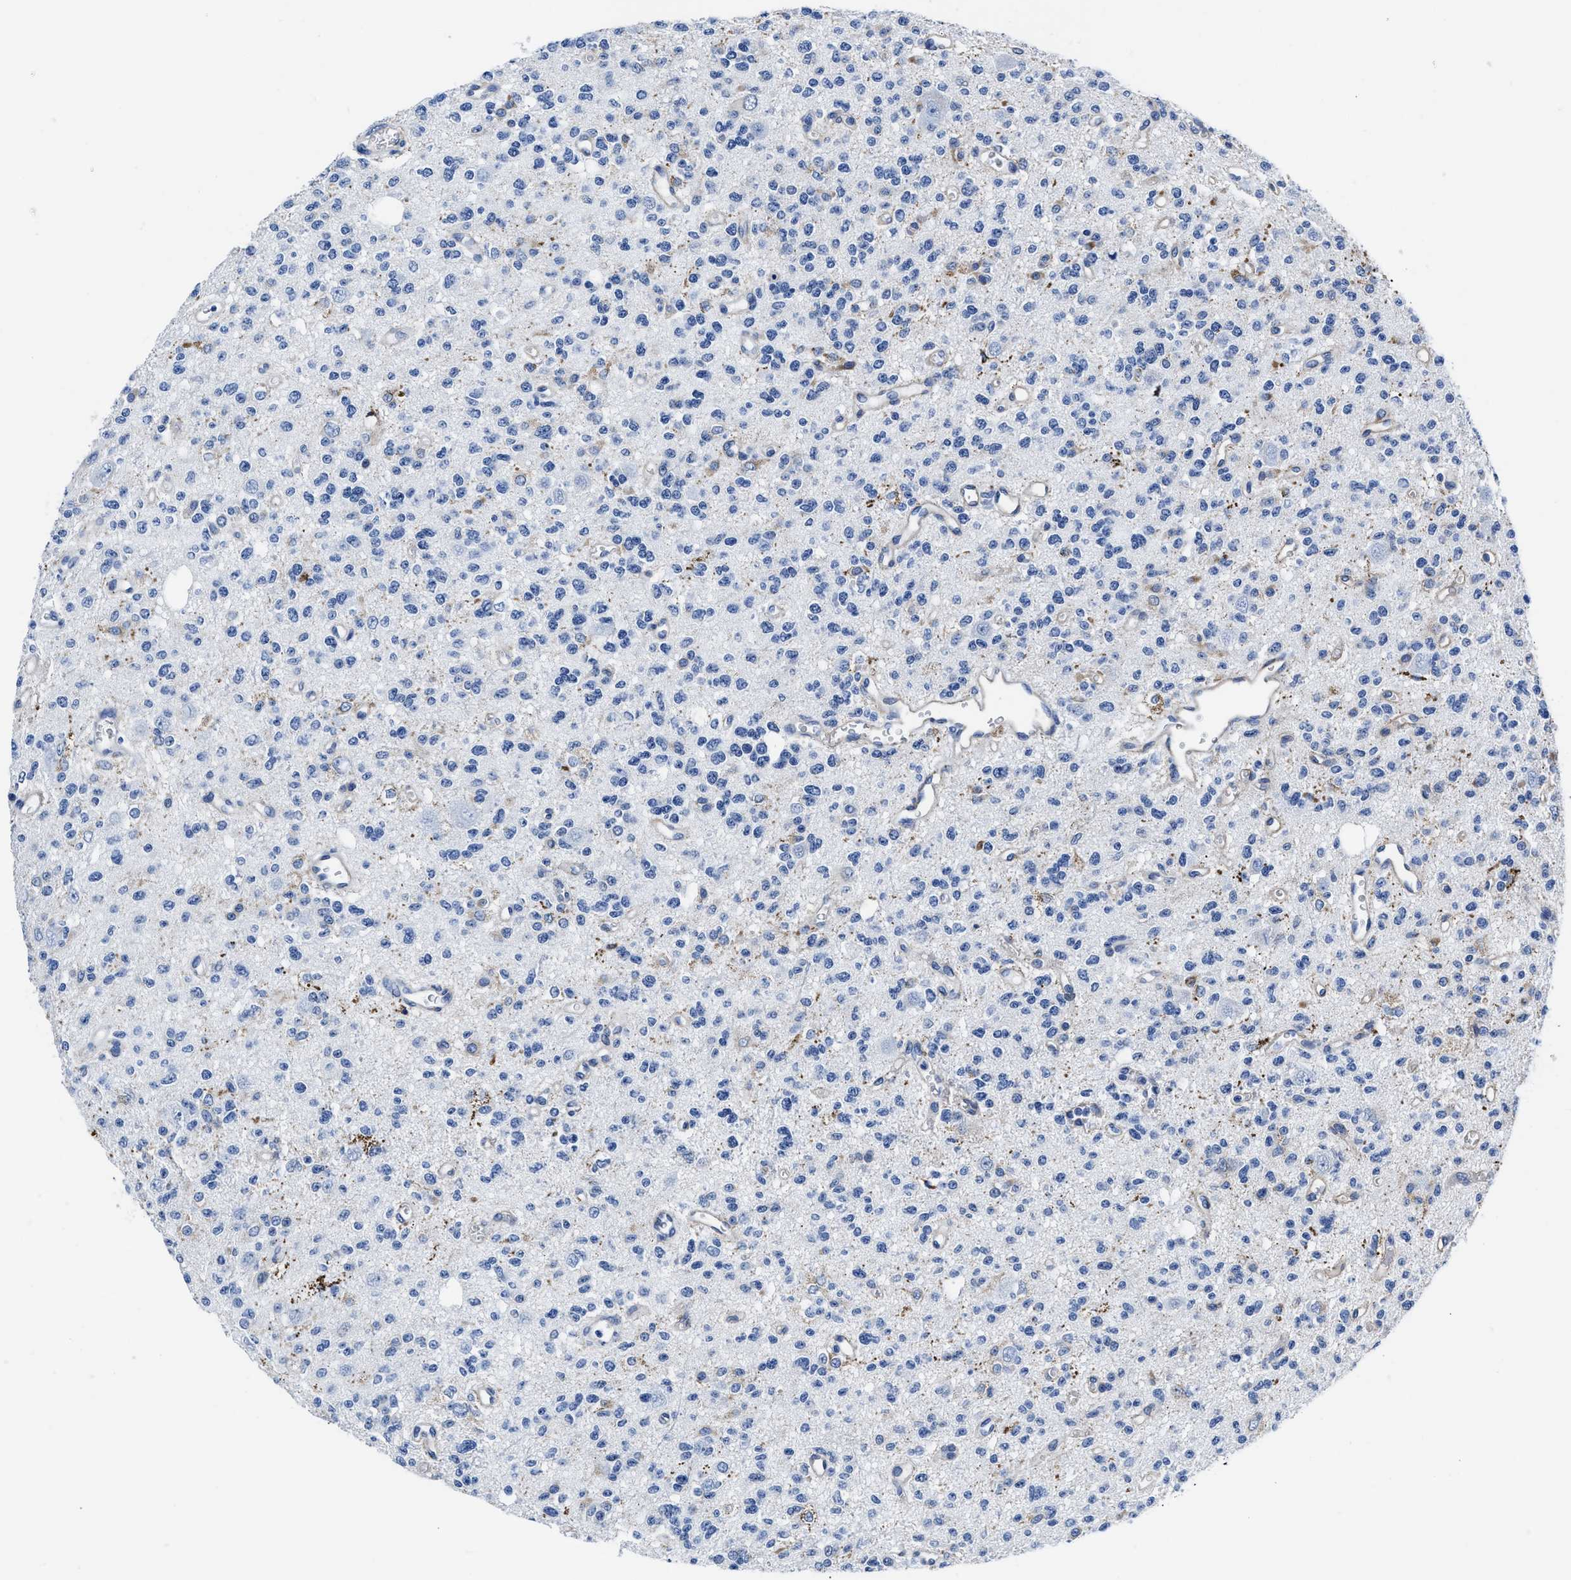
{"staining": {"intensity": "negative", "quantity": "none", "location": "none"}, "tissue": "glioma", "cell_type": "Tumor cells", "image_type": "cancer", "snomed": [{"axis": "morphology", "description": "Glioma, malignant, Low grade"}, {"axis": "topography", "description": "Brain"}], "caption": "Immunohistochemistry (IHC) micrograph of human glioma stained for a protein (brown), which reveals no staining in tumor cells.", "gene": "KCNMB3", "patient": {"sex": "male", "age": 38}}